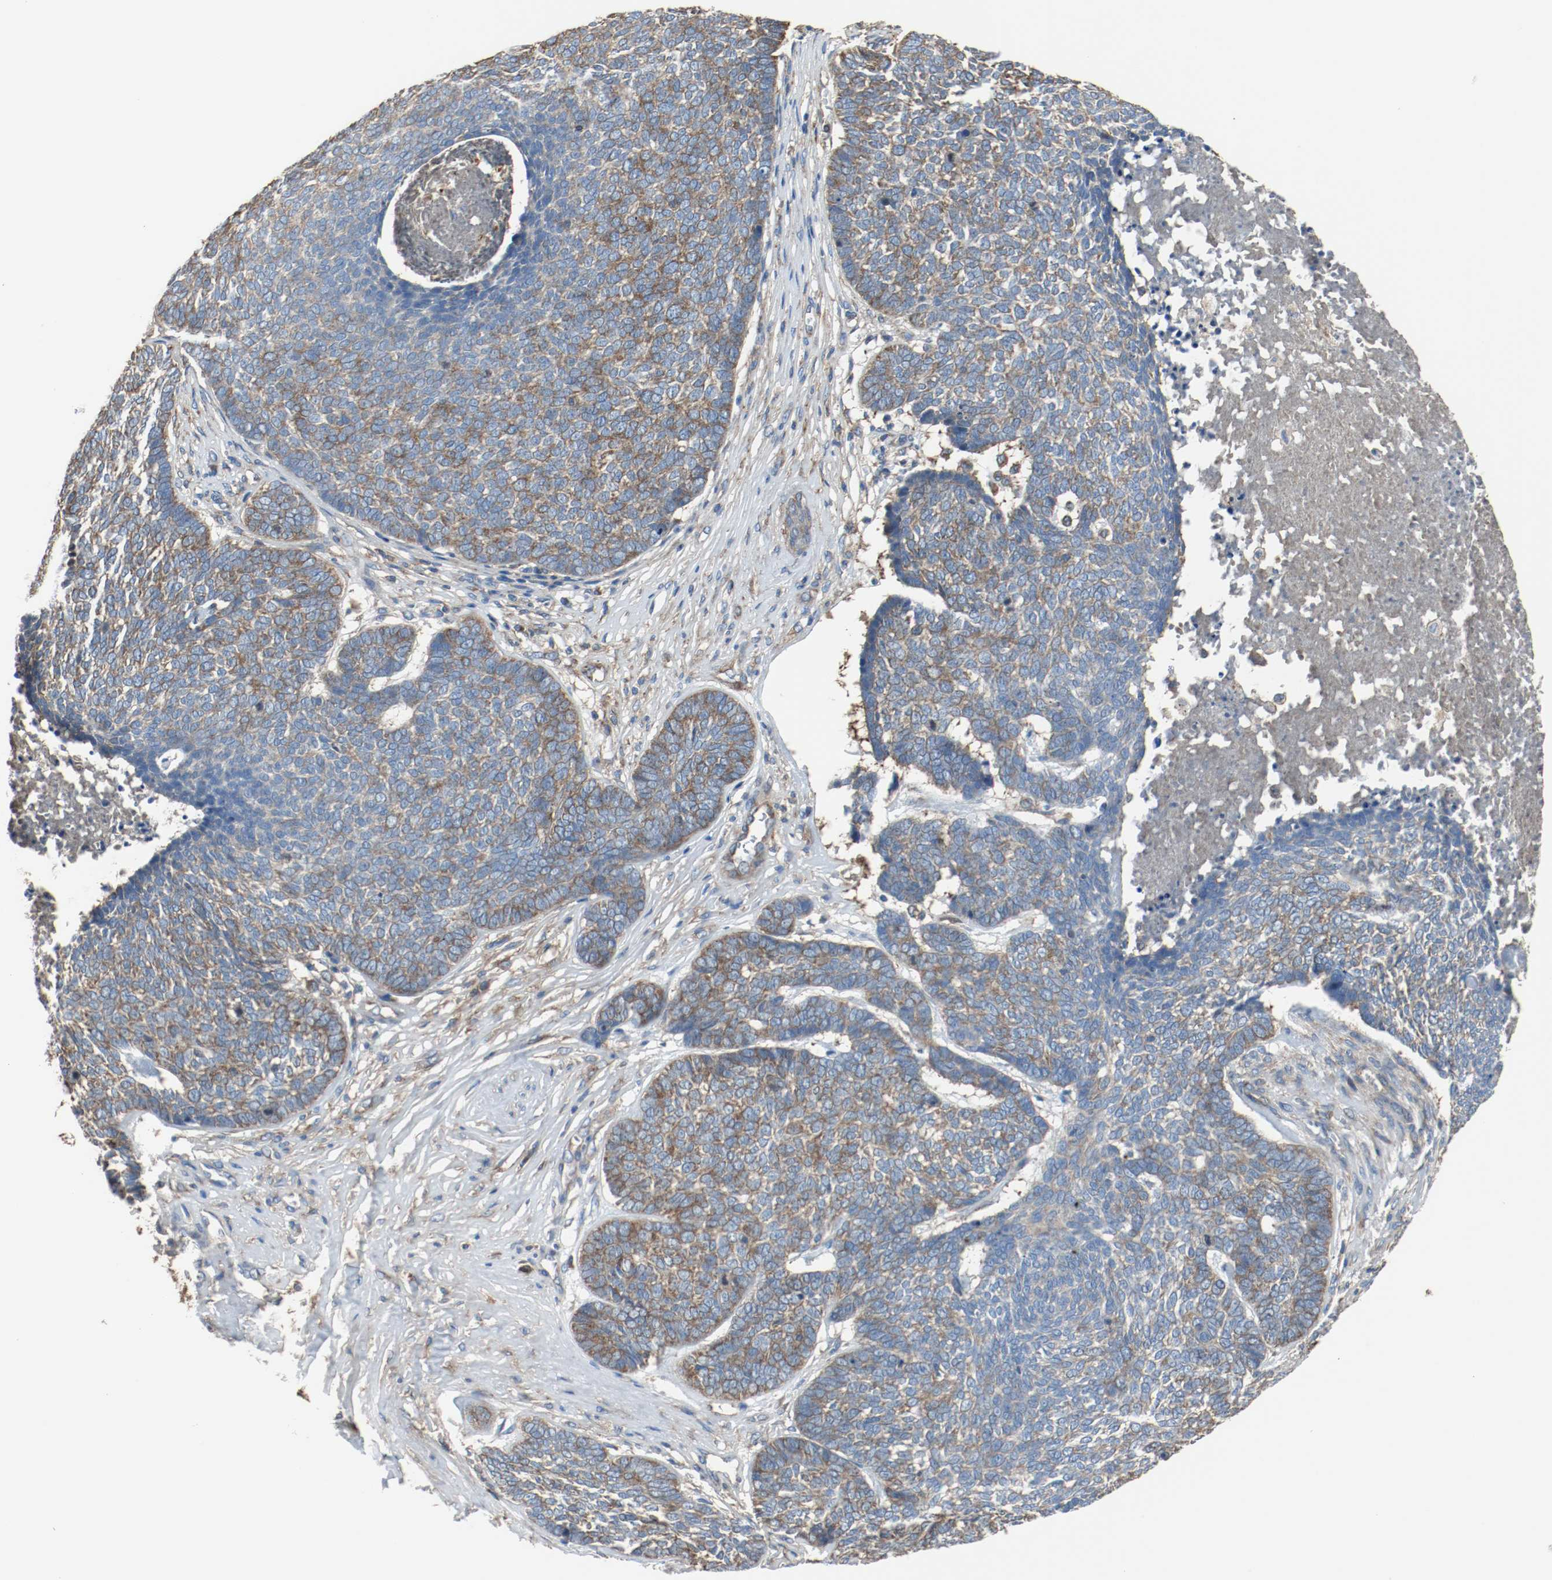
{"staining": {"intensity": "moderate", "quantity": "25%-75%", "location": "cytoplasmic/membranous"}, "tissue": "skin cancer", "cell_type": "Tumor cells", "image_type": "cancer", "snomed": [{"axis": "morphology", "description": "Basal cell carcinoma"}, {"axis": "topography", "description": "Skin"}], "caption": "The image reveals immunohistochemical staining of skin basal cell carcinoma. There is moderate cytoplasmic/membranous staining is seen in approximately 25%-75% of tumor cells.", "gene": "TUBA3D", "patient": {"sex": "male", "age": 84}}